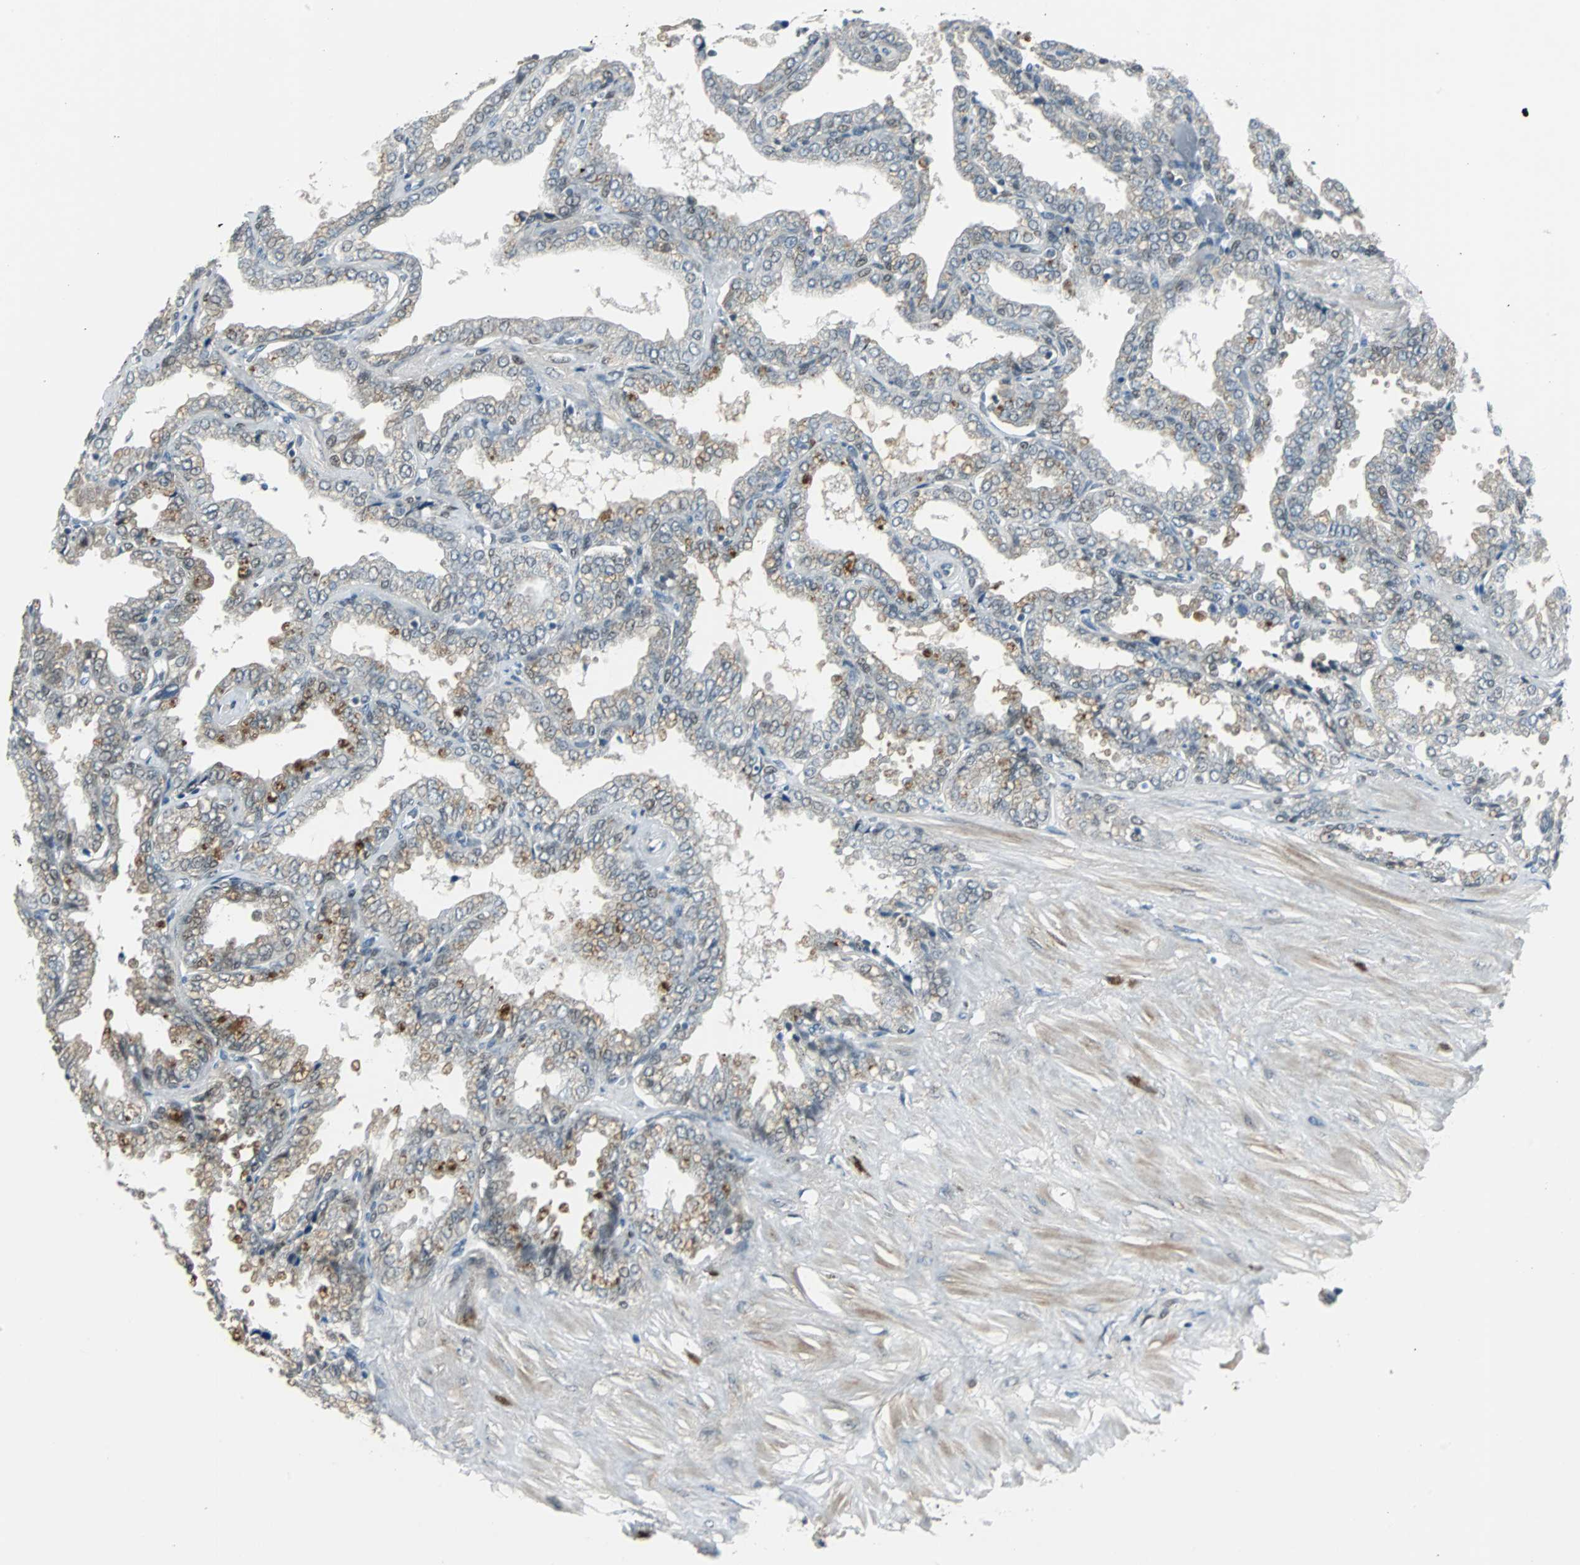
{"staining": {"intensity": "moderate", "quantity": "25%-75%", "location": "cytoplasmic/membranous"}, "tissue": "seminal vesicle", "cell_type": "Glandular cells", "image_type": "normal", "snomed": [{"axis": "morphology", "description": "Normal tissue, NOS"}, {"axis": "topography", "description": "Seminal veicle"}], "caption": "Benign seminal vesicle demonstrates moderate cytoplasmic/membranous expression in approximately 25%-75% of glandular cells, visualized by immunohistochemistry.", "gene": "FHL2", "patient": {"sex": "male", "age": 46}}